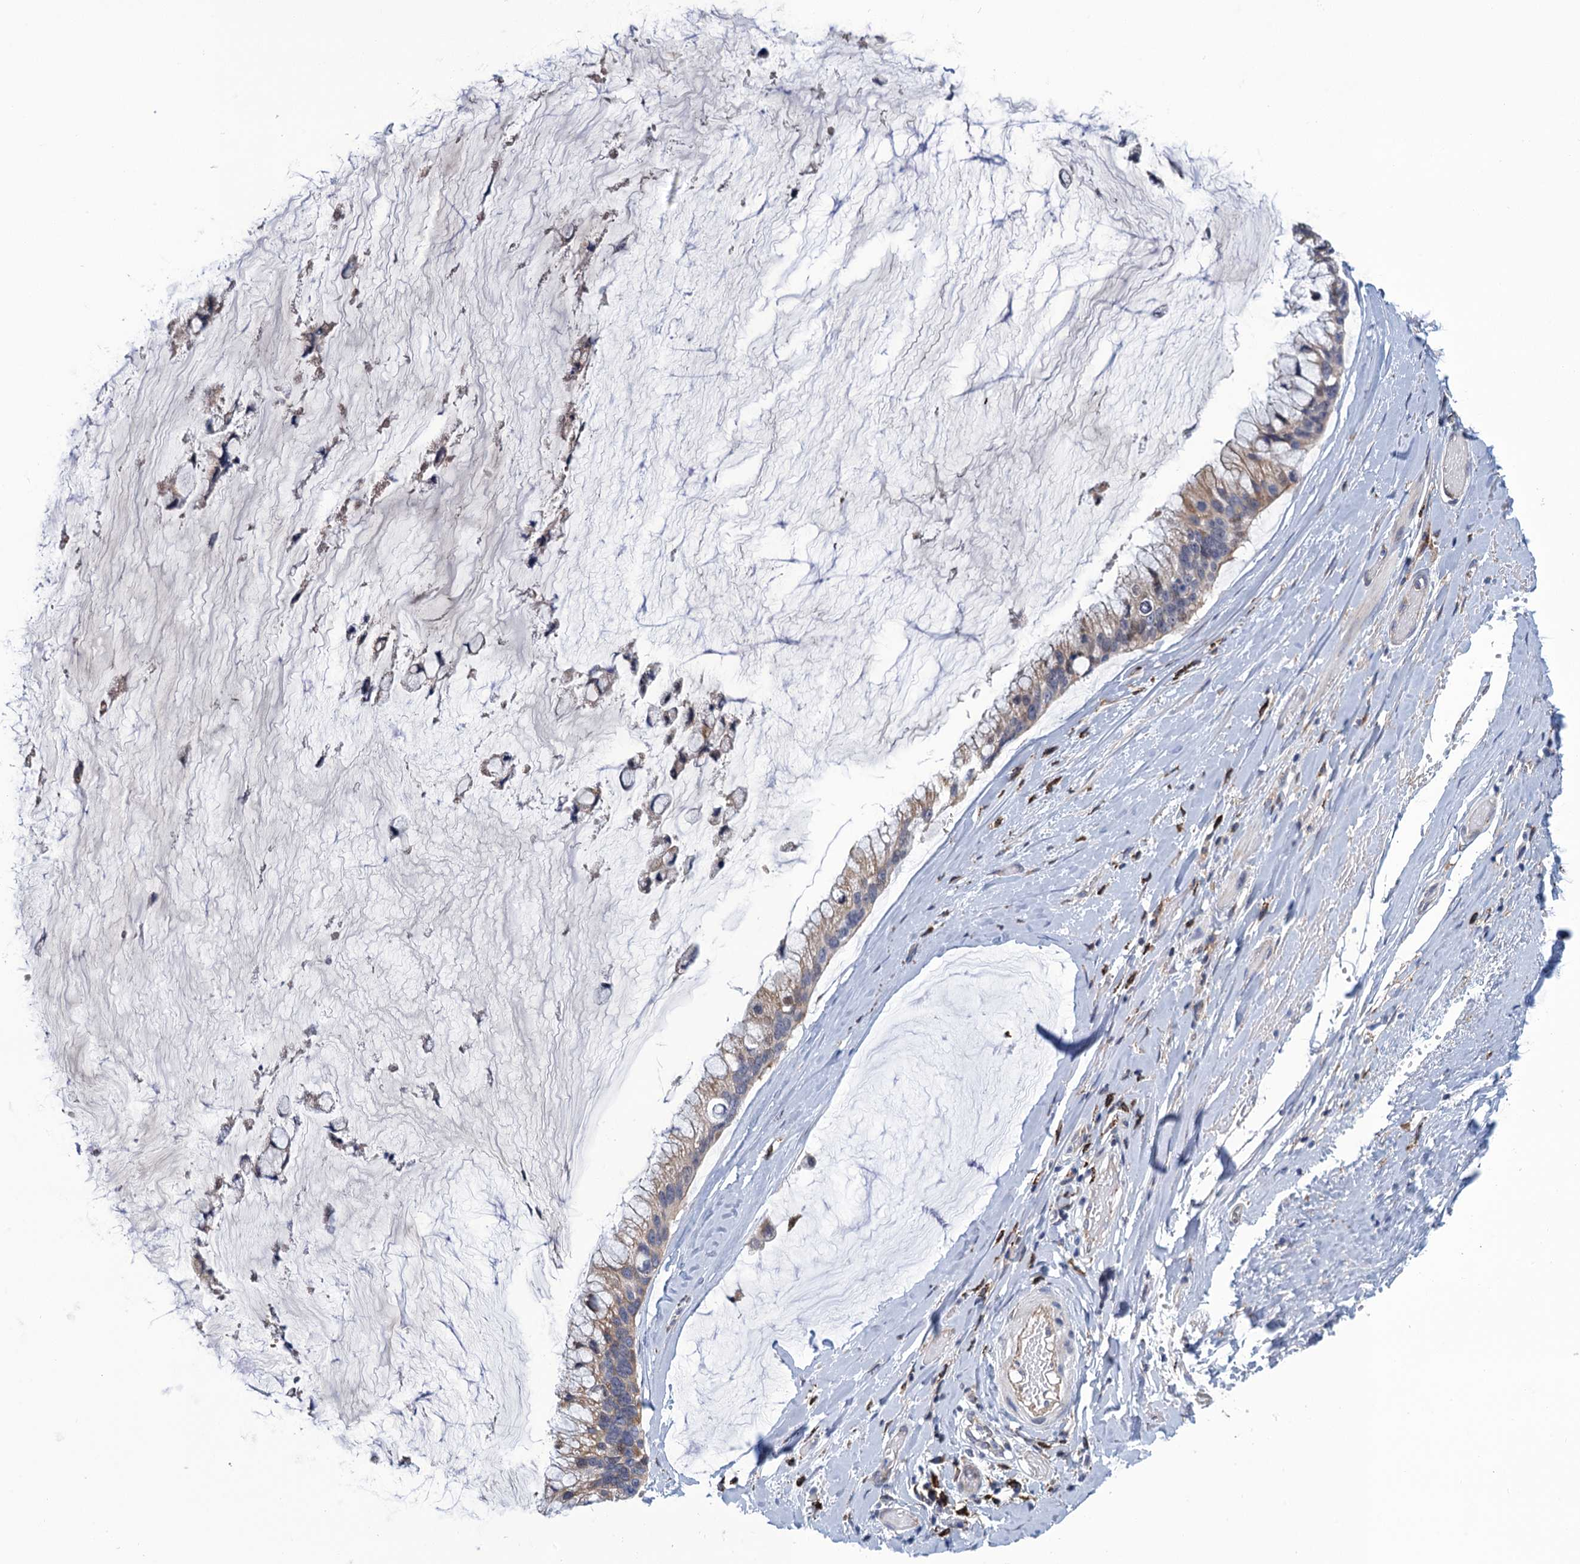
{"staining": {"intensity": "moderate", "quantity": ">75%", "location": "cytoplasmic/membranous"}, "tissue": "ovarian cancer", "cell_type": "Tumor cells", "image_type": "cancer", "snomed": [{"axis": "morphology", "description": "Cystadenocarcinoma, mucinous, NOS"}, {"axis": "topography", "description": "Ovary"}], "caption": "The photomicrograph reveals staining of ovarian cancer, revealing moderate cytoplasmic/membranous protein expression (brown color) within tumor cells.", "gene": "DNHD1", "patient": {"sex": "female", "age": 39}}